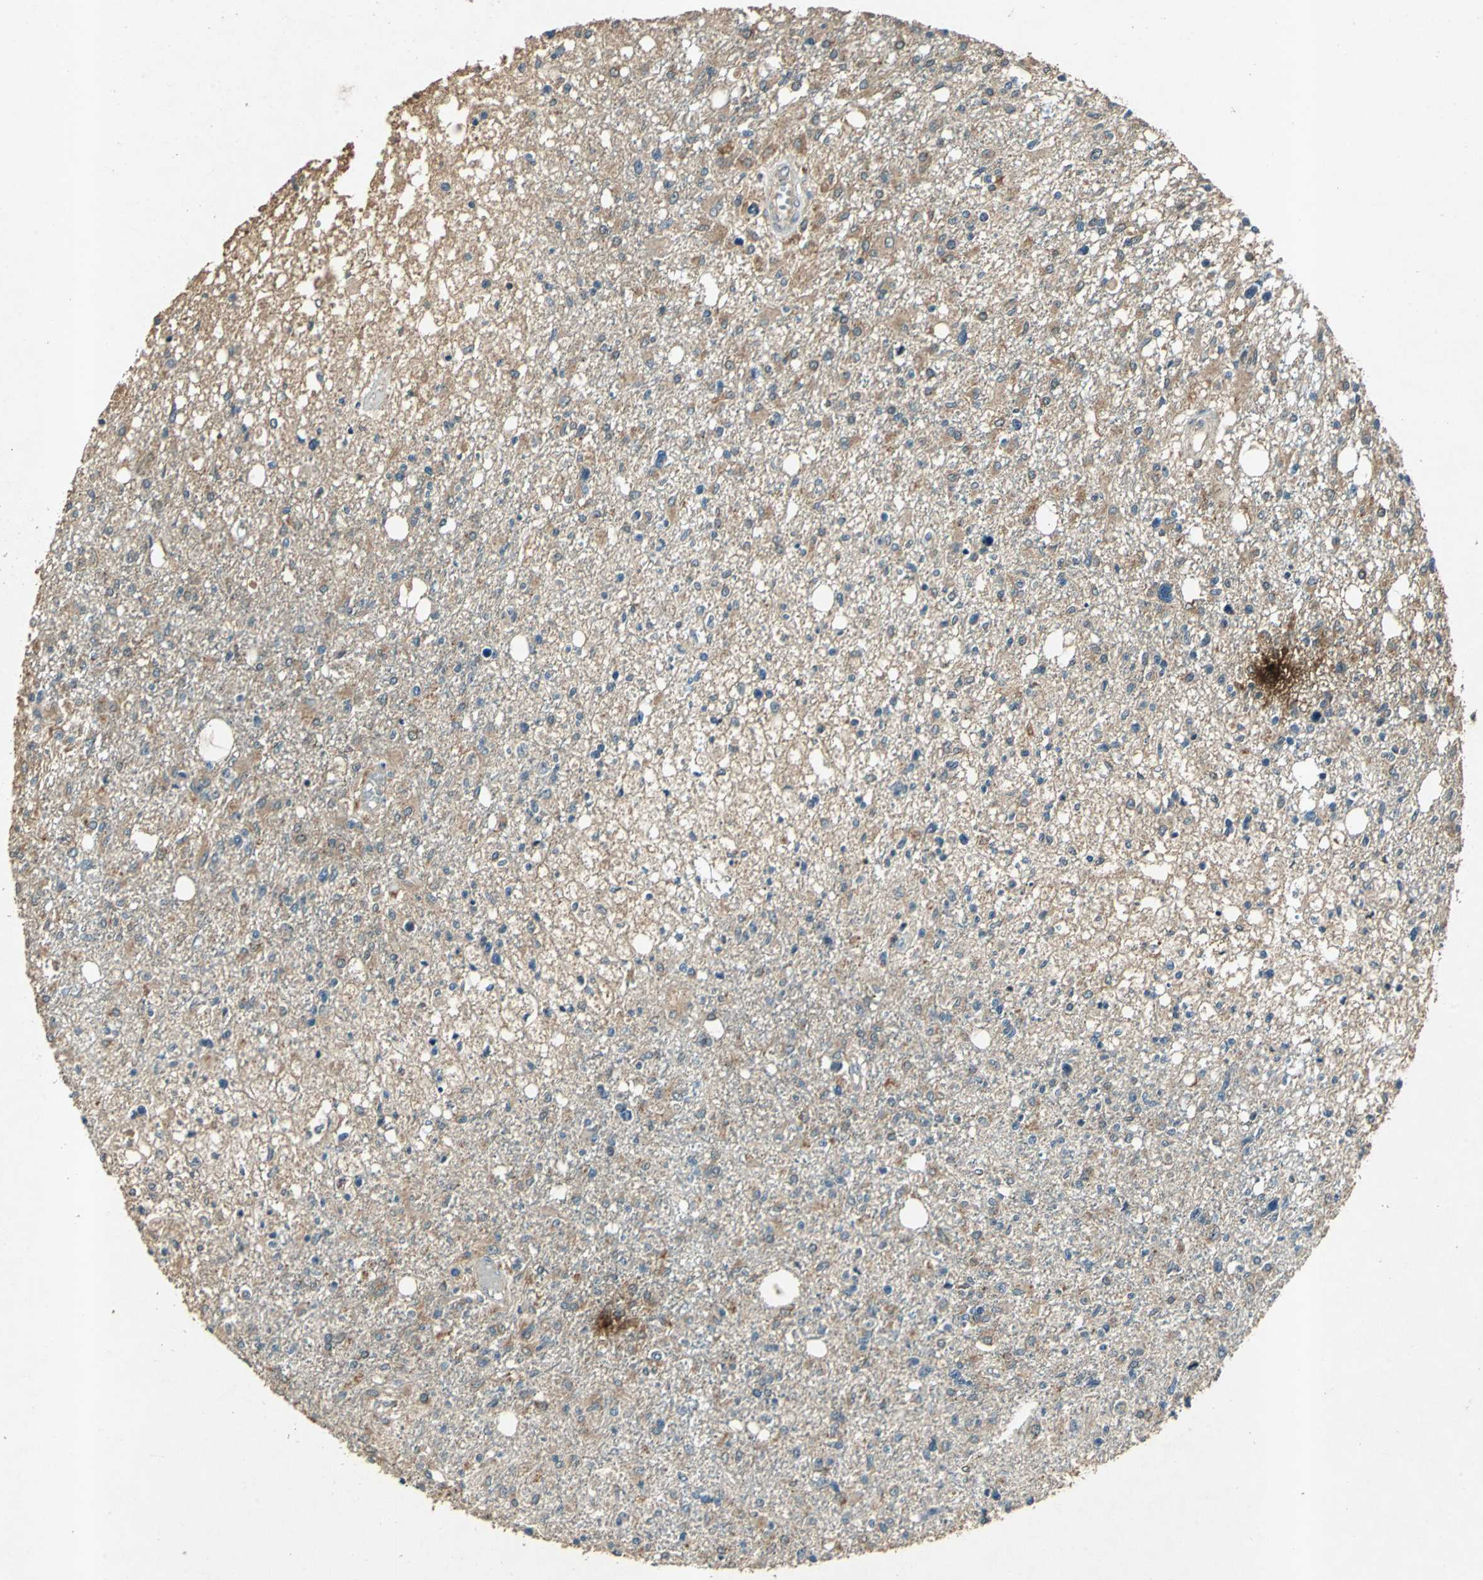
{"staining": {"intensity": "moderate", "quantity": "25%-75%", "location": "cytoplasmic/membranous"}, "tissue": "glioma", "cell_type": "Tumor cells", "image_type": "cancer", "snomed": [{"axis": "morphology", "description": "Glioma, malignant, High grade"}, {"axis": "topography", "description": "Cerebral cortex"}], "caption": "Brown immunohistochemical staining in glioma shows moderate cytoplasmic/membranous positivity in about 25%-75% of tumor cells.", "gene": "AHSA1", "patient": {"sex": "male", "age": 76}}